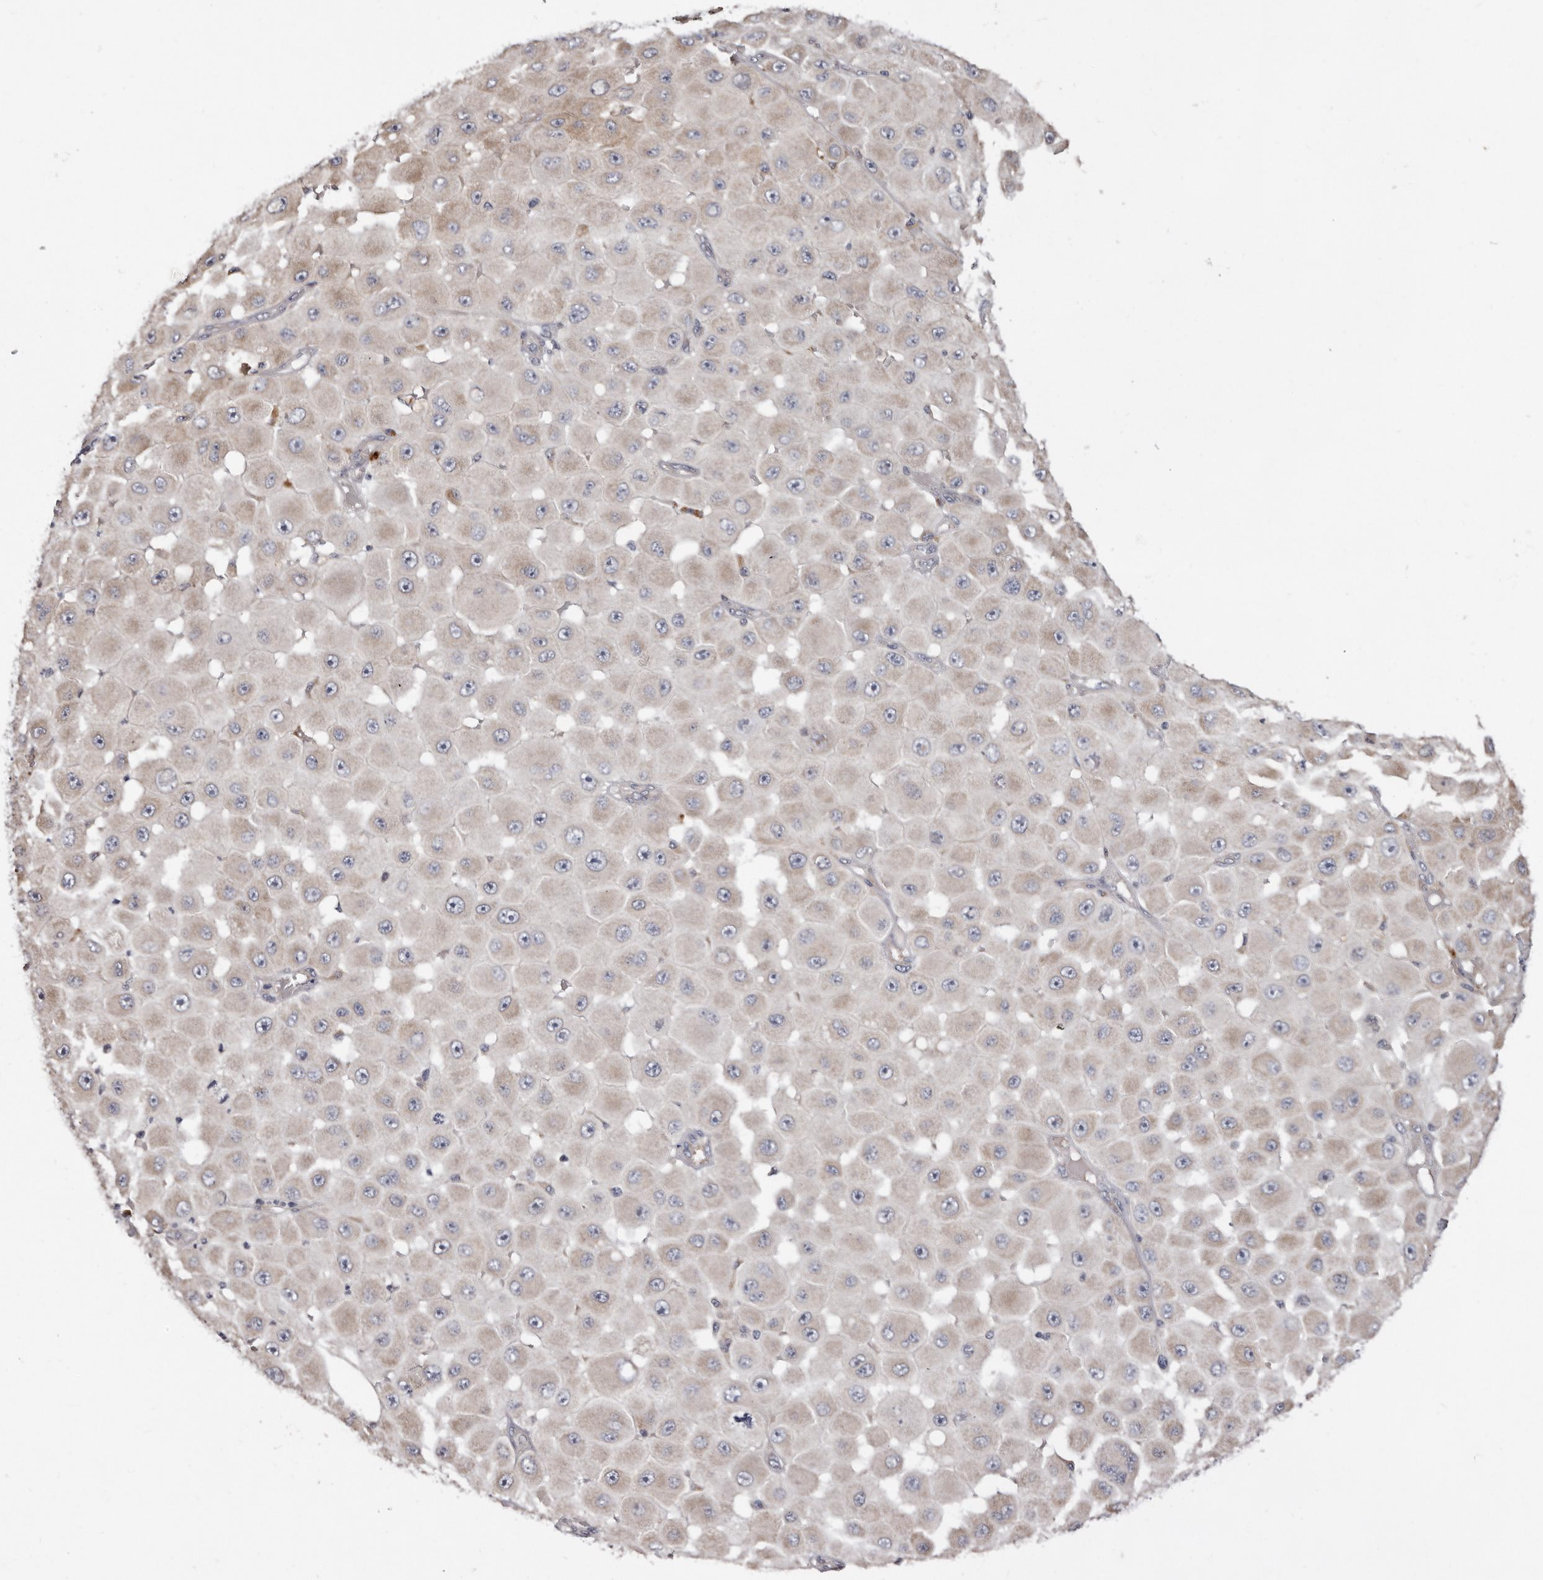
{"staining": {"intensity": "weak", "quantity": "<25%", "location": "cytoplasmic/membranous"}, "tissue": "melanoma", "cell_type": "Tumor cells", "image_type": "cancer", "snomed": [{"axis": "morphology", "description": "Malignant melanoma, NOS"}, {"axis": "topography", "description": "Skin"}], "caption": "DAB (3,3'-diaminobenzidine) immunohistochemical staining of malignant melanoma reveals no significant positivity in tumor cells.", "gene": "ASIC5", "patient": {"sex": "female", "age": 81}}